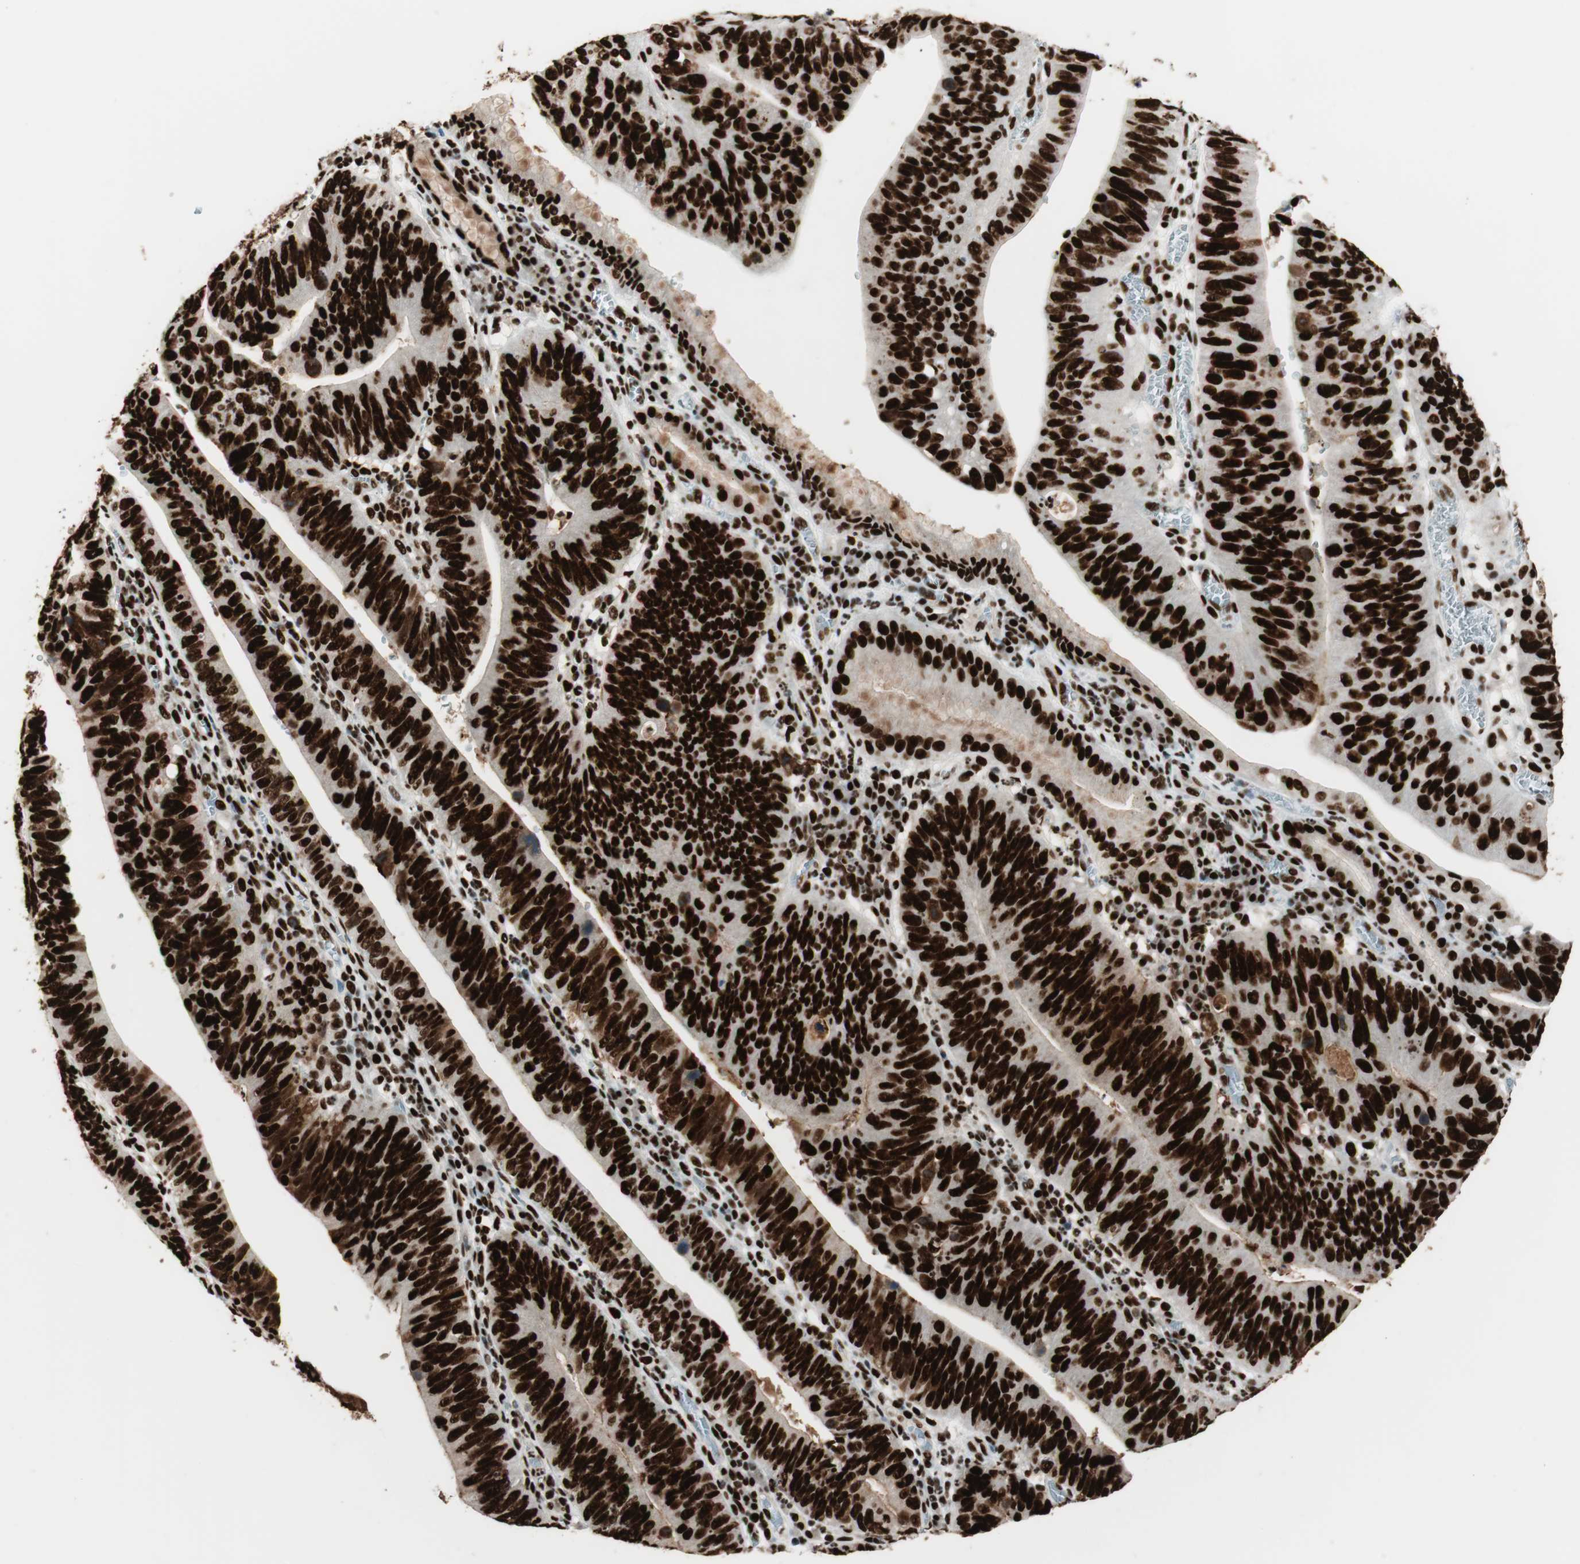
{"staining": {"intensity": "strong", "quantity": ">75%", "location": "nuclear"}, "tissue": "stomach cancer", "cell_type": "Tumor cells", "image_type": "cancer", "snomed": [{"axis": "morphology", "description": "Adenocarcinoma, NOS"}, {"axis": "topography", "description": "Stomach"}], "caption": "High-magnification brightfield microscopy of stomach cancer (adenocarcinoma) stained with DAB (3,3'-diaminobenzidine) (brown) and counterstained with hematoxylin (blue). tumor cells exhibit strong nuclear expression is present in approximately>75% of cells. (IHC, brightfield microscopy, high magnification).", "gene": "PSME3", "patient": {"sex": "male", "age": 59}}